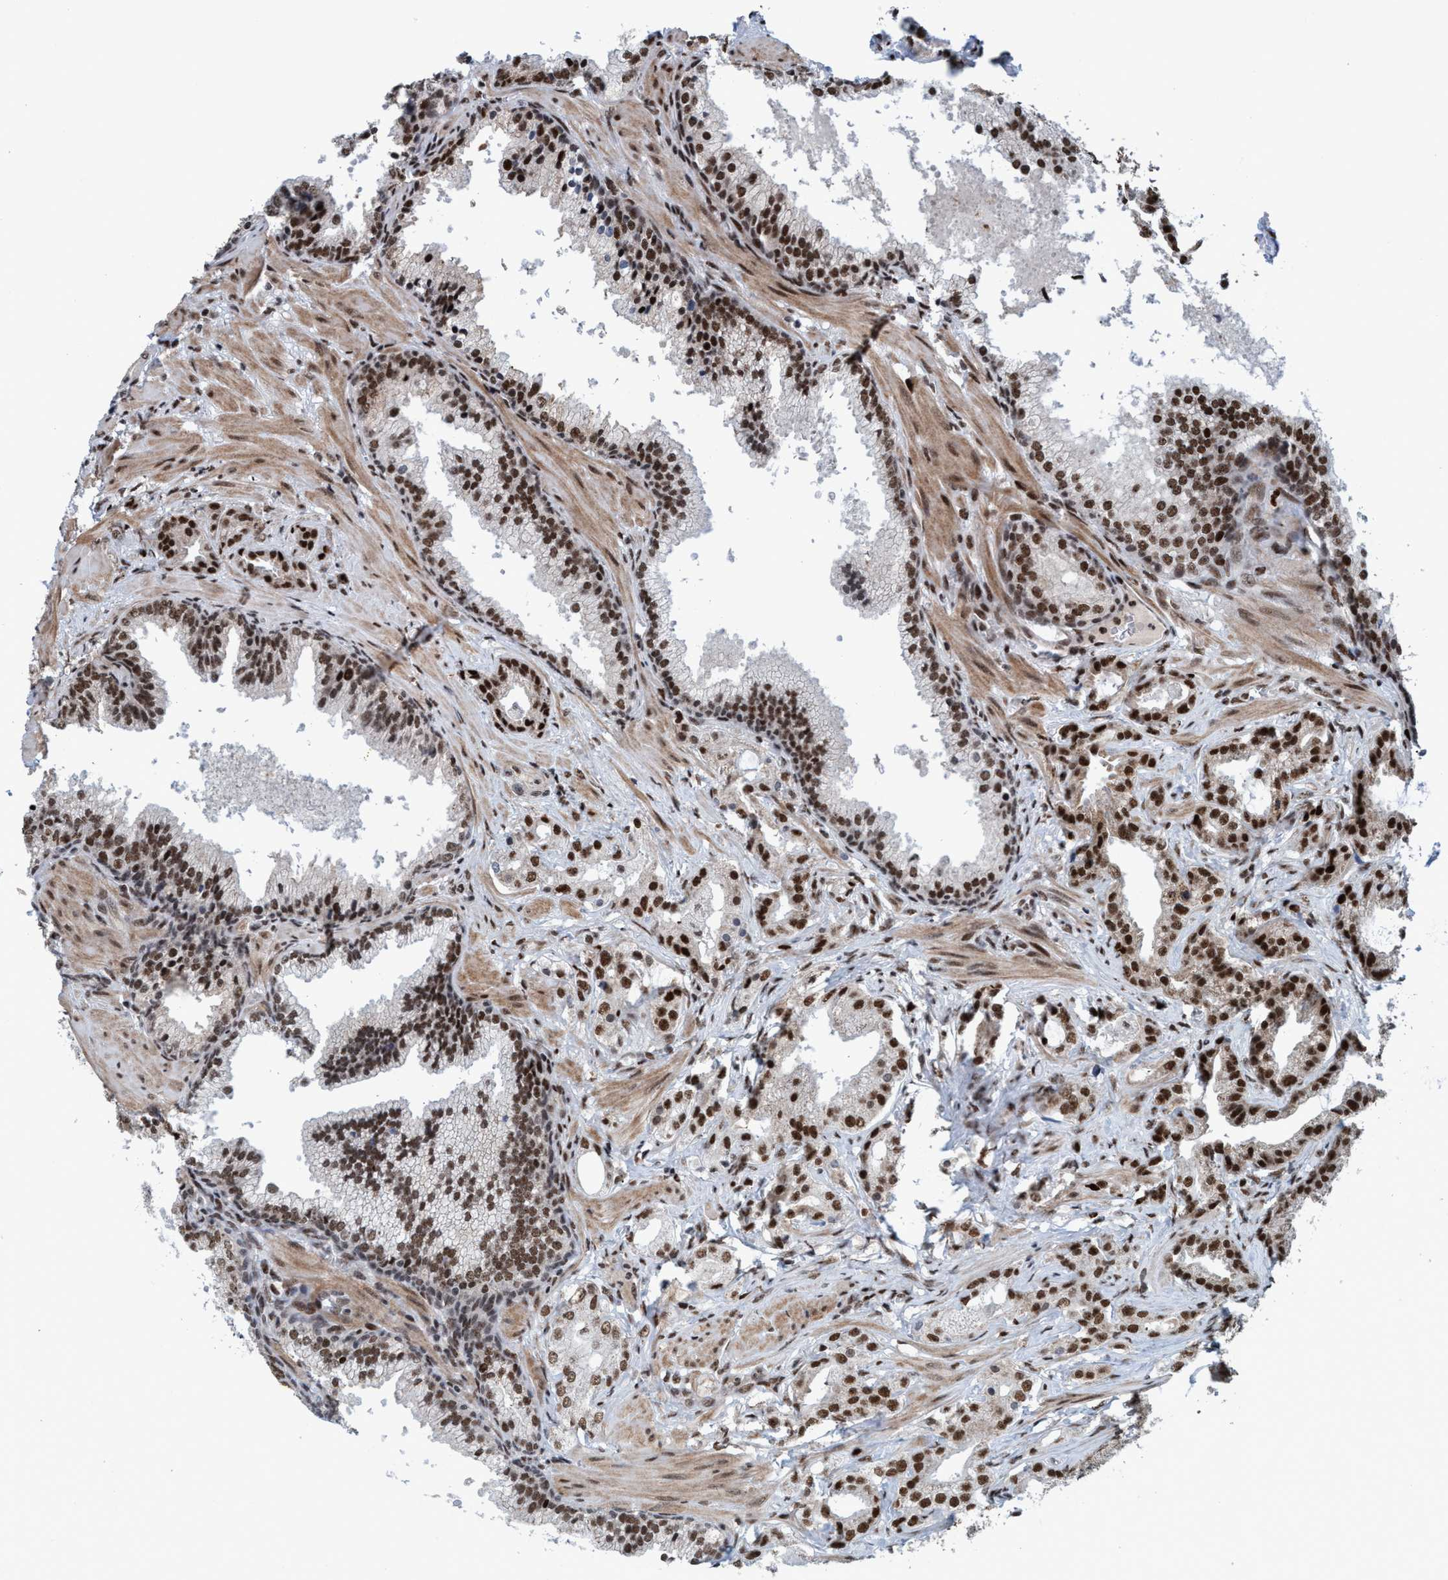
{"staining": {"intensity": "strong", "quantity": ">75%", "location": "nuclear"}, "tissue": "prostate cancer", "cell_type": "Tumor cells", "image_type": "cancer", "snomed": [{"axis": "morphology", "description": "Adenocarcinoma, Low grade"}, {"axis": "topography", "description": "Prostate"}], "caption": "High-magnification brightfield microscopy of prostate low-grade adenocarcinoma stained with DAB (3,3'-diaminobenzidine) (brown) and counterstained with hematoxylin (blue). tumor cells exhibit strong nuclear staining is identified in about>75% of cells. Nuclei are stained in blue.", "gene": "TOPBP1", "patient": {"sex": "male", "age": 59}}